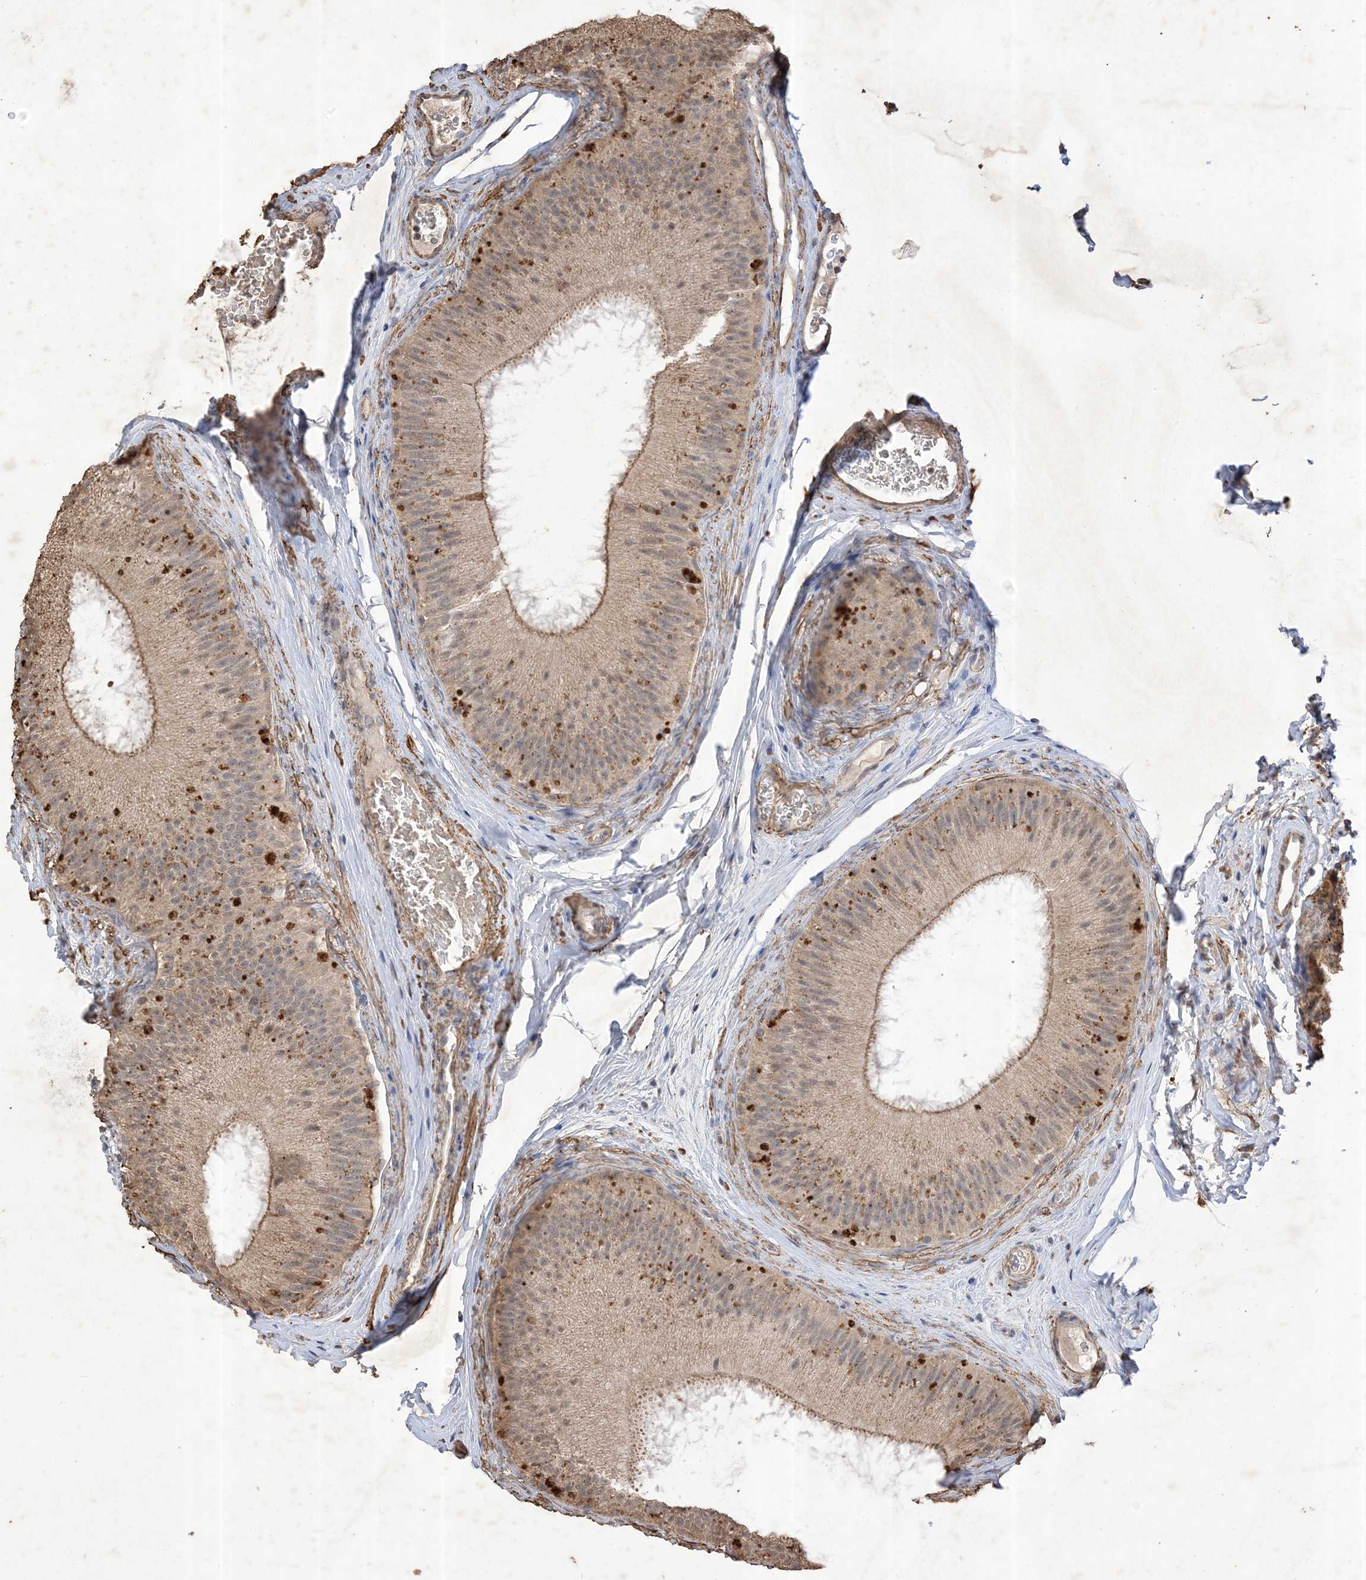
{"staining": {"intensity": "moderate", "quantity": ">75%", "location": "cytoplasmic/membranous"}, "tissue": "epididymis", "cell_type": "Glandular cells", "image_type": "normal", "snomed": [{"axis": "morphology", "description": "Normal tissue, NOS"}, {"axis": "topography", "description": "Epididymis"}], "caption": "Immunohistochemistry of unremarkable epididymis displays medium levels of moderate cytoplasmic/membranous positivity in approximately >75% of glandular cells.", "gene": "HPS4", "patient": {"sex": "male", "age": 45}}